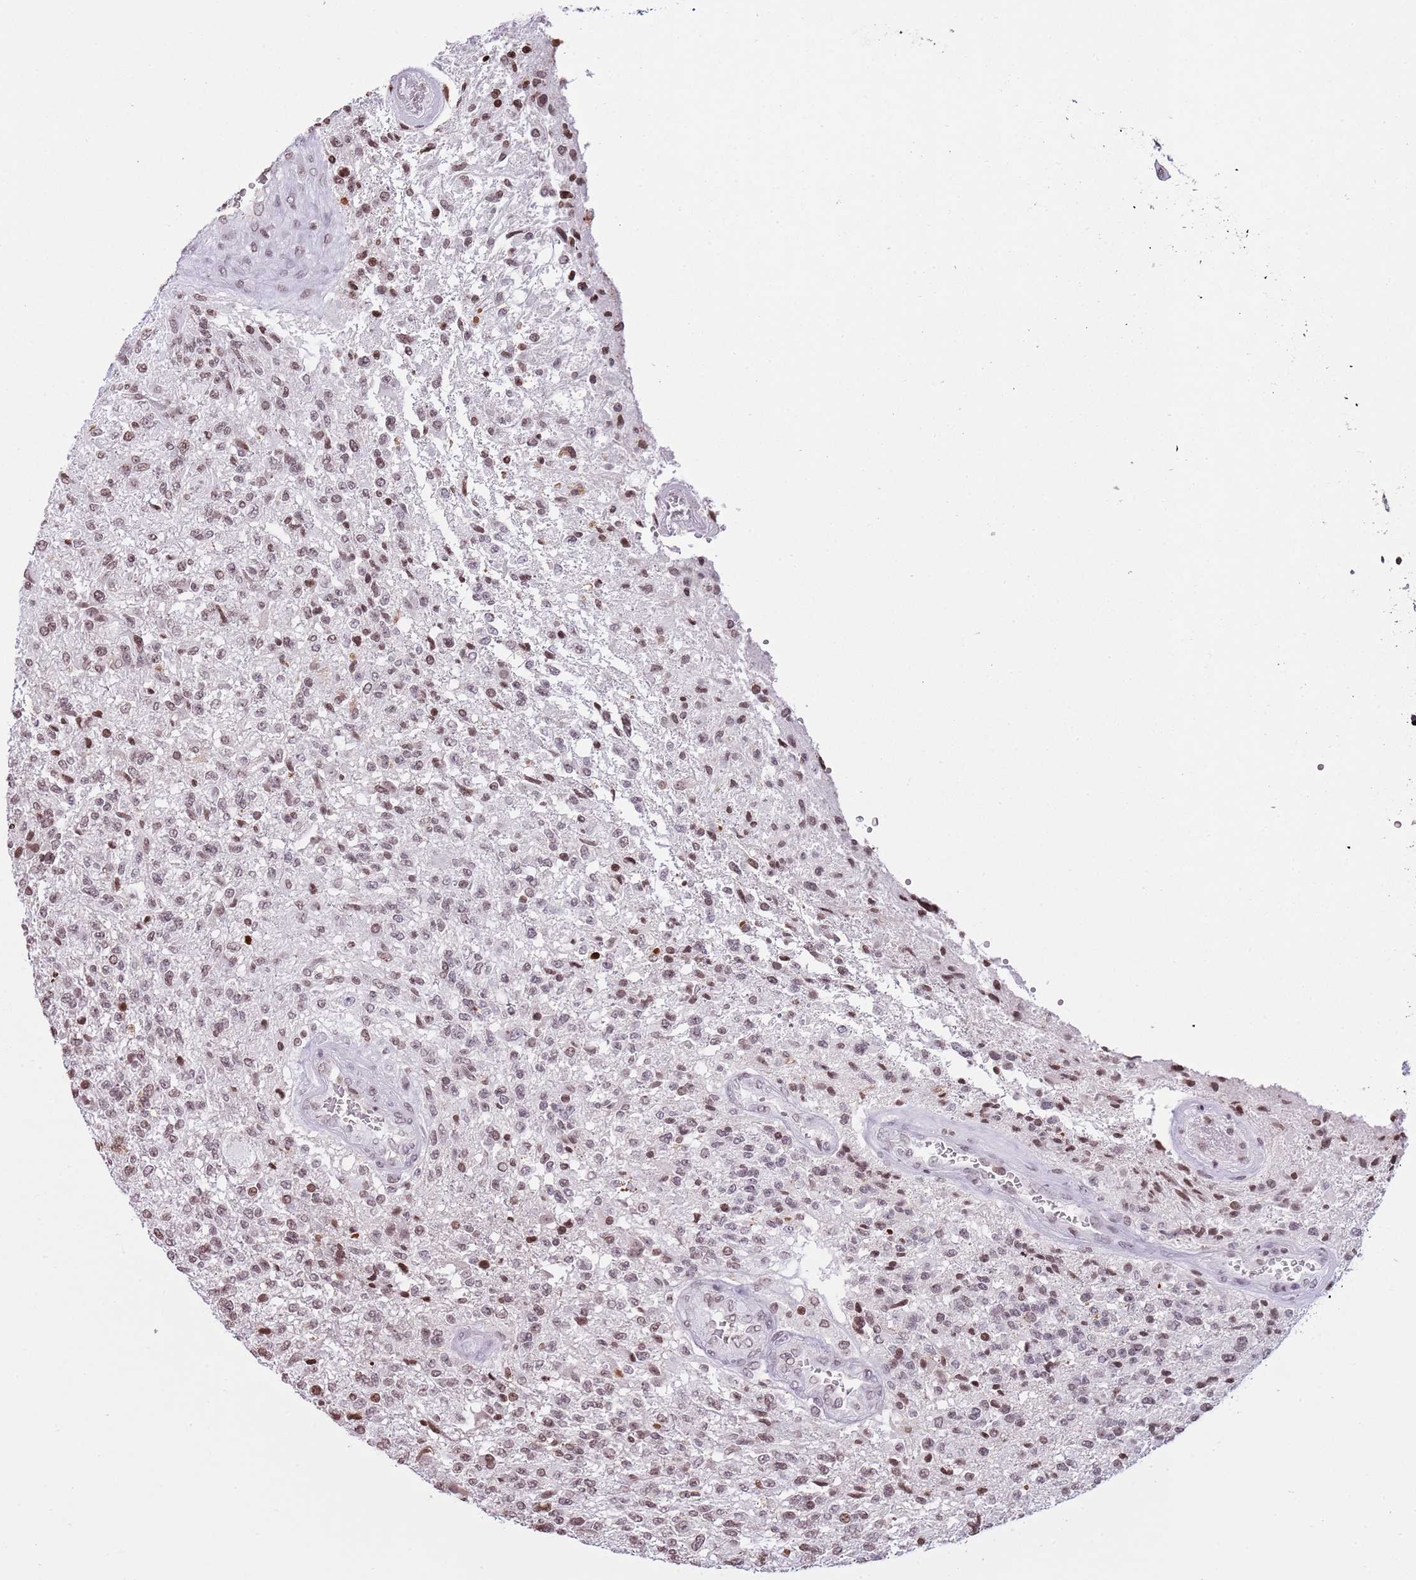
{"staining": {"intensity": "moderate", "quantity": "25%-75%", "location": "nuclear"}, "tissue": "glioma", "cell_type": "Tumor cells", "image_type": "cancer", "snomed": [{"axis": "morphology", "description": "Glioma, malignant, High grade"}, {"axis": "topography", "description": "Brain"}], "caption": "Moderate nuclear expression for a protein is appreciated in about 25%-75% of tumor cells of malignant high-grade glioma using immunohistochemistry.", "gene": "KPNA3", "patient": {"sex": "male", "age": 56}}